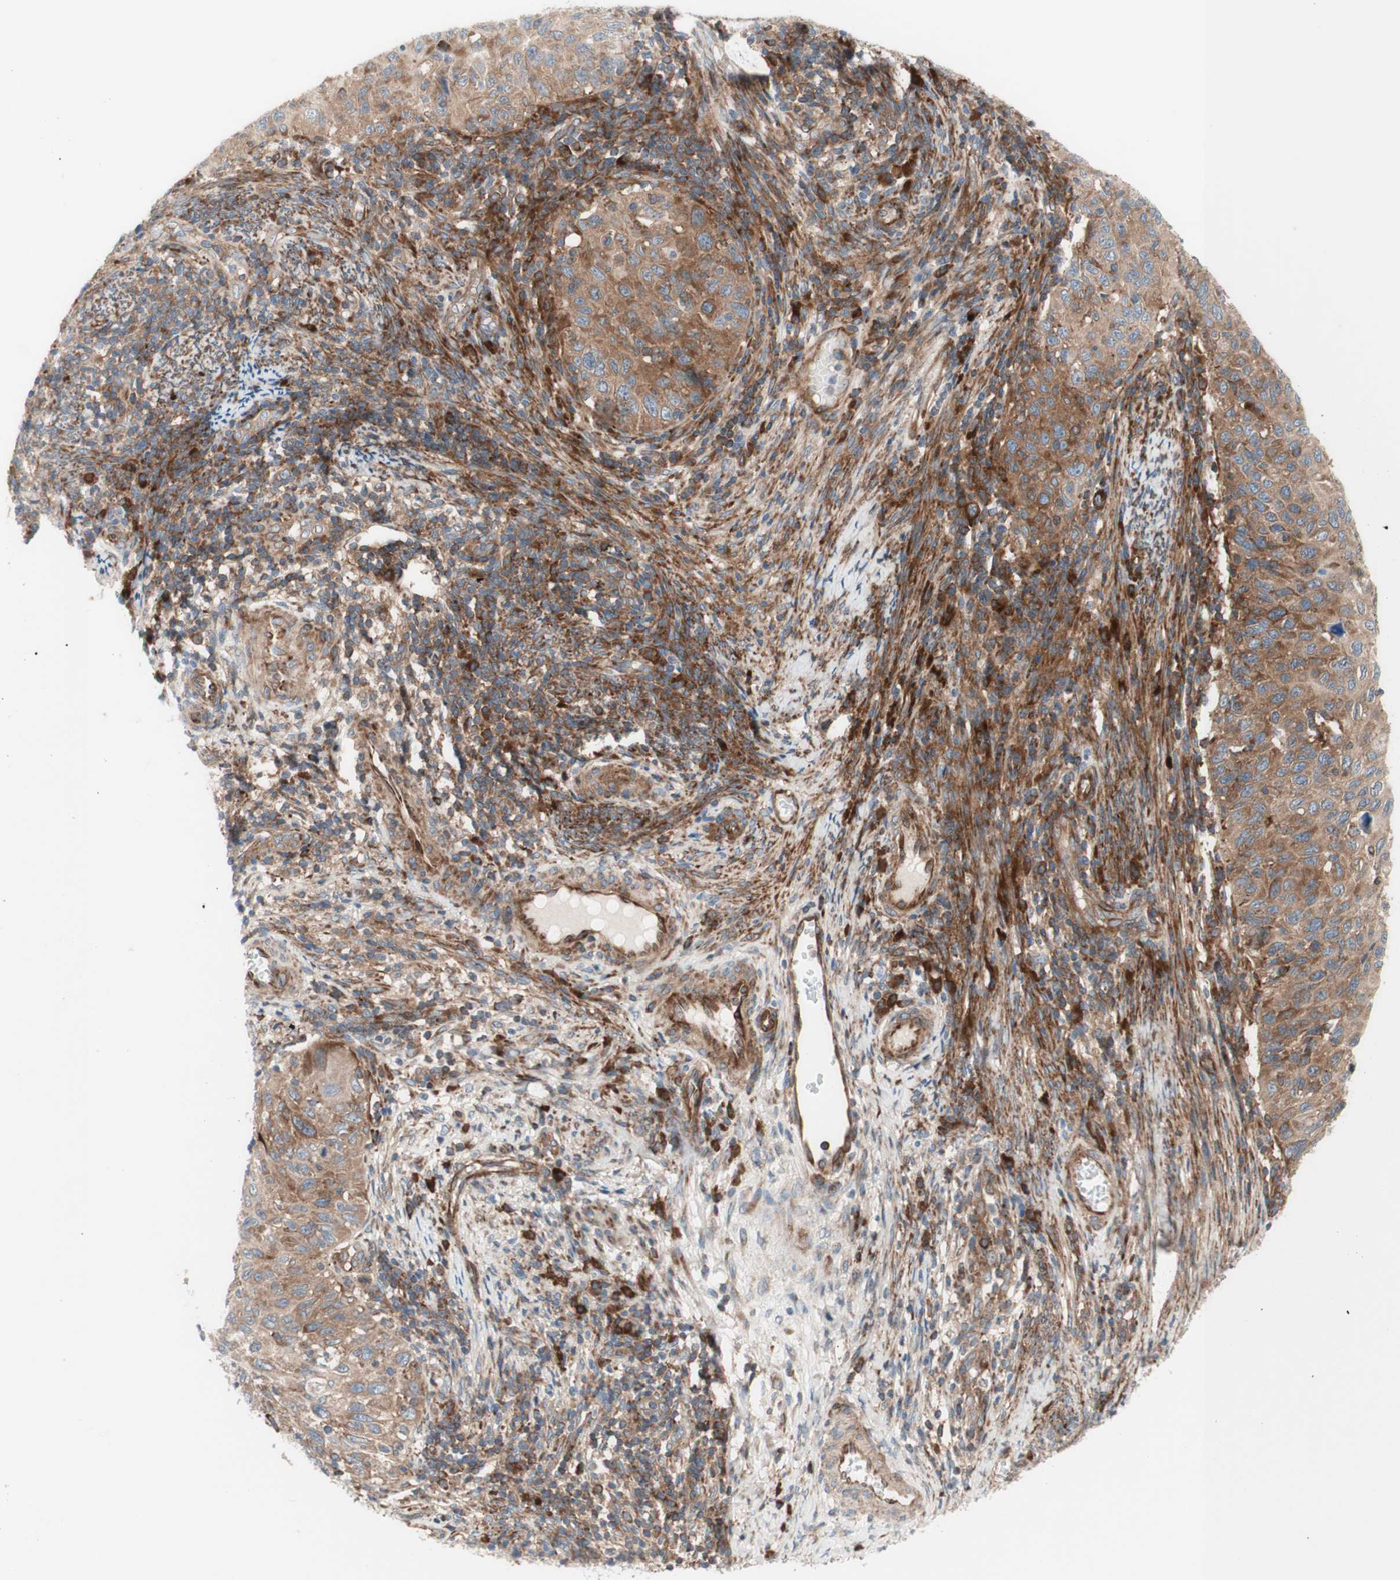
{"staining": {"intensity": "moderate", "quantity": ">75%", "location": "cytoplasmic/membranous"}, "tissue": "cervical cancer", "cell_type": "Tumor cells", "image_type": "cancer", "snomed": [{"axis": "morphology", "description": "Squamous cell carcinoma, NOS"}, {"axis": "topography", "description": "Cervix"}], "caption": "DAB immunohistochemical staining of human cervical cancer reveals moderate cytoplasmic/membranous protein expression in about >75% of tumor cells.", "gene": "CCN4", "patient": {"sex": "female", "age": 70}}